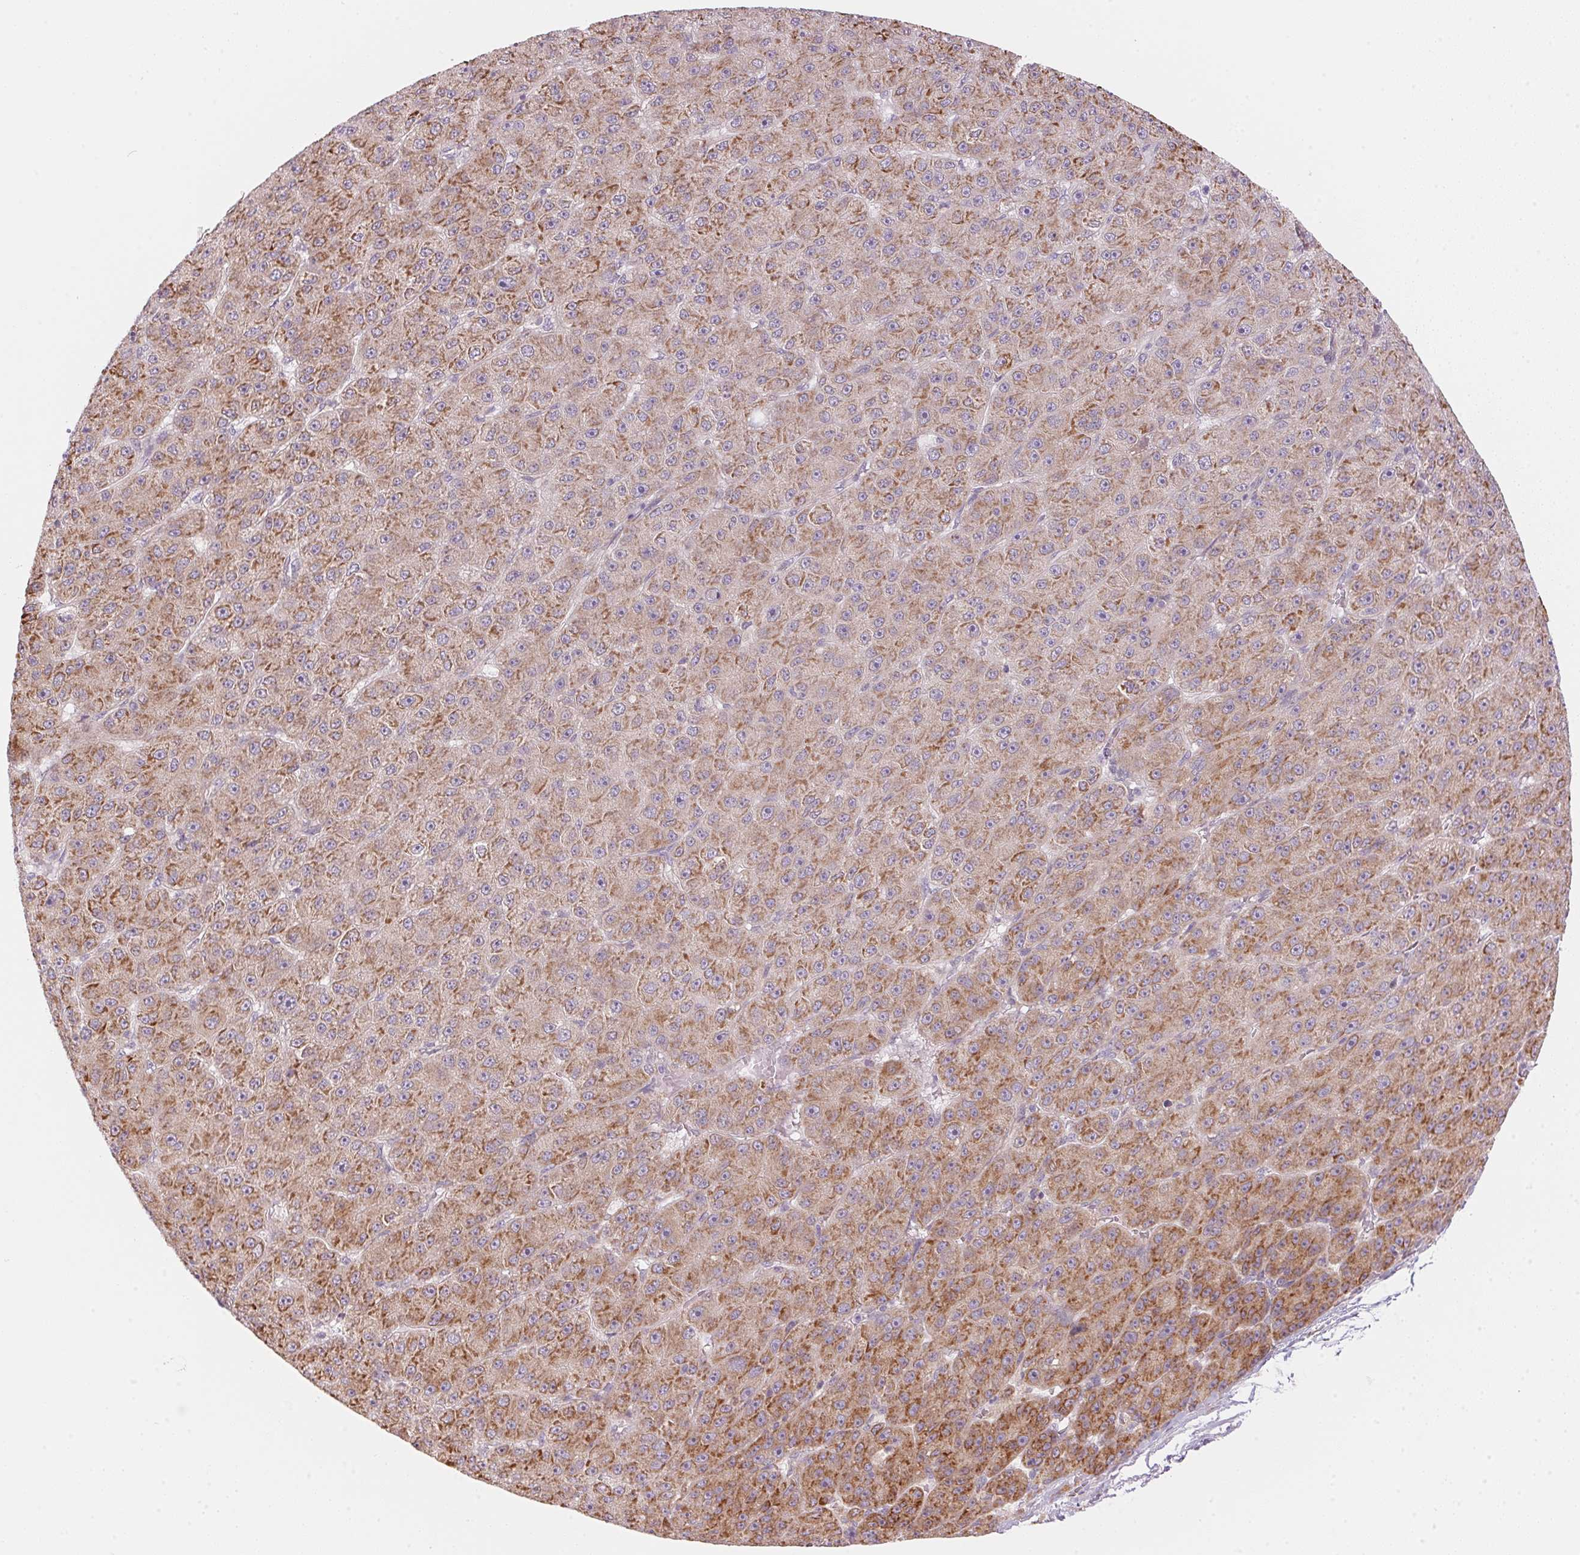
{"staining": {"intensity": "moderate", "quantity": ">75%", "location": "cytoplasmic/membranous"}, "tissue": "liver cancer", "cell_type": "Tumor cells", "image_type": "cancer", "snomed": [{"axis": "morphology", "description": "Carcinoma, Hepatocellular, NOS"}, {"axis": "topography", "description": "Liver"}], "caption": "A histopathology image showing moderate cytoplasmic/membranous staining in approximately >75% of tumor cells in liver hepatocellular carcinoma, as visualized by brown immunohistochemical staining.", "gene": "BLOC1S2", "patient": {"sex": "male", "age": 67}}